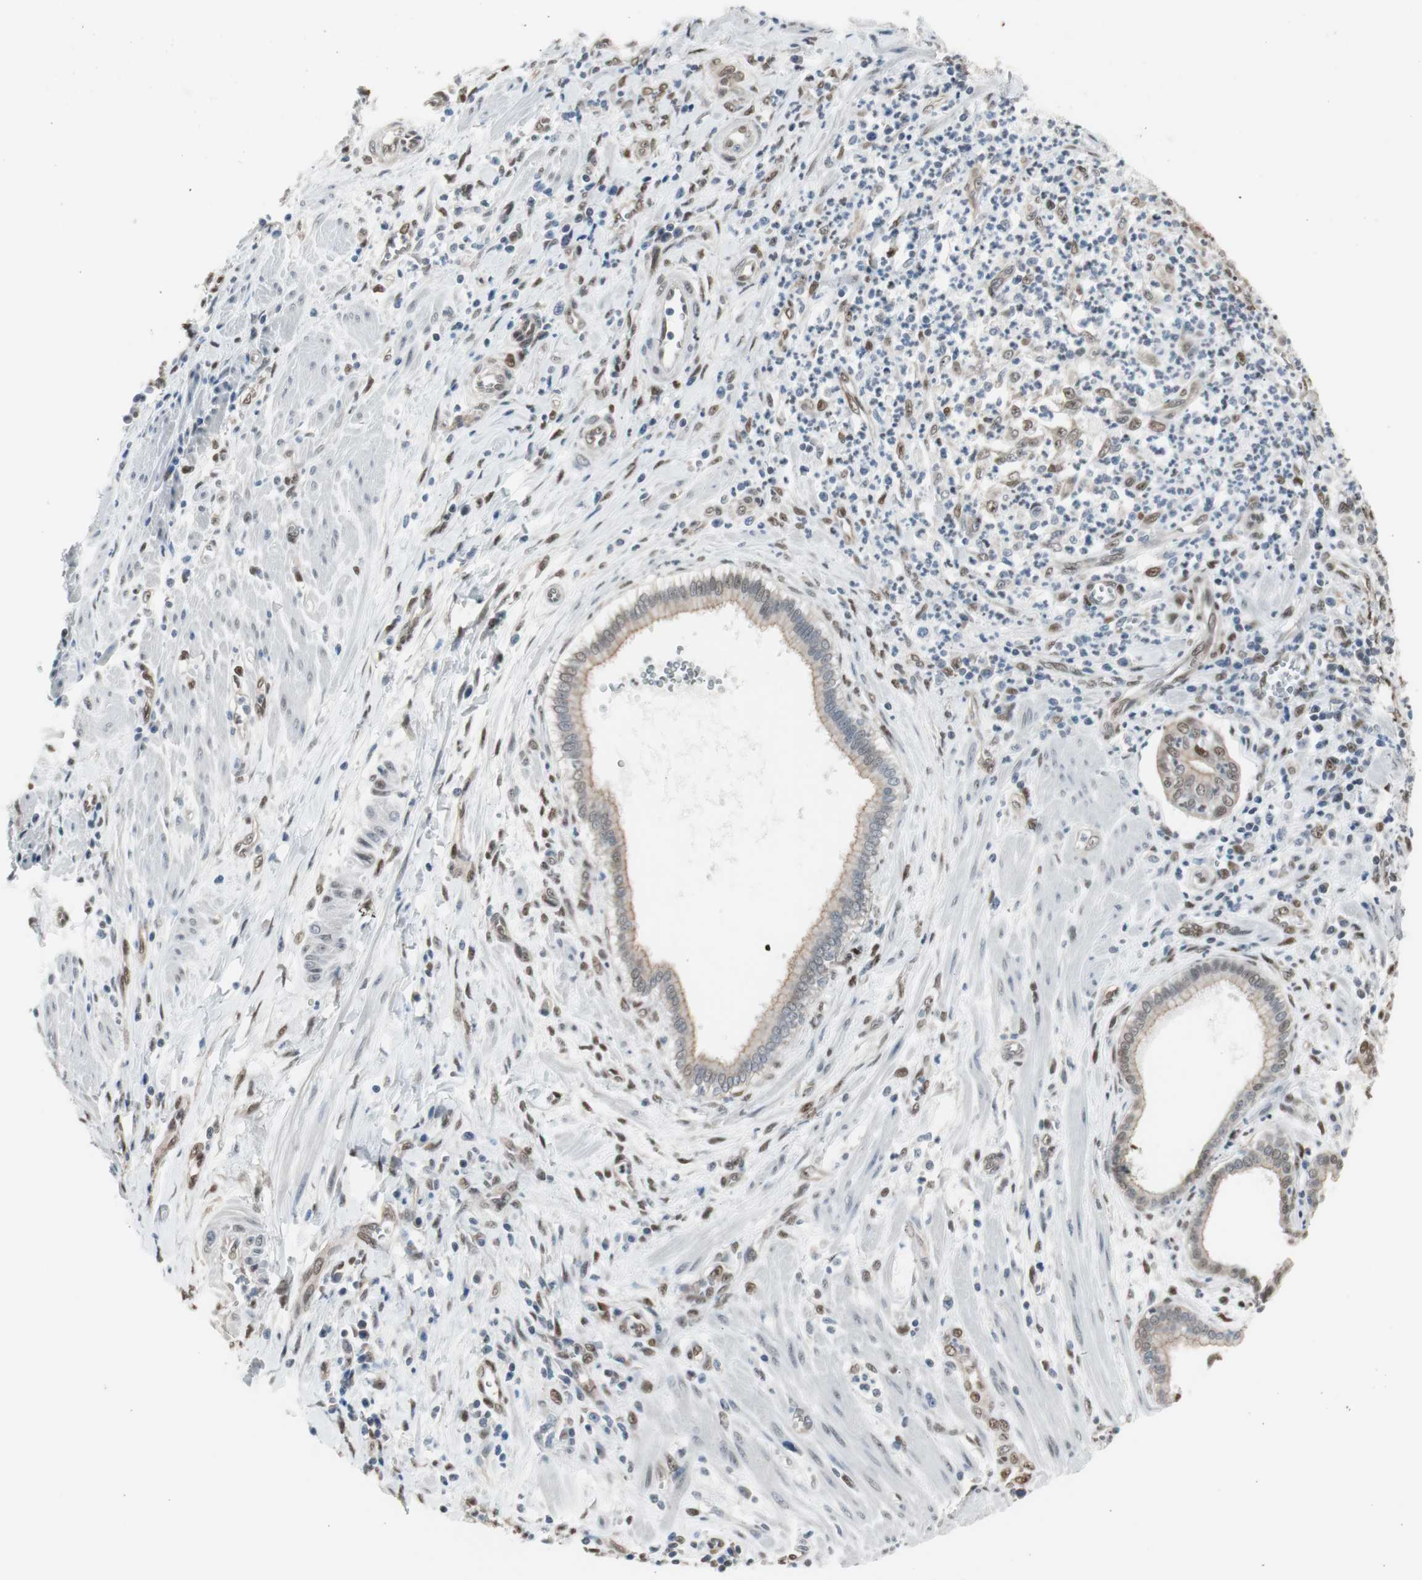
{"staining": {"intensity": "weak", "quantity": ">75%", "location": "cytoplasmic/membranous"}, "tissue": "pancreatic cancer", "cell_type": "Tumor cells", "image_type": "cancer", "snomed": [{"axis": "morphology", "description": "Normal tissue, NOS"}, {"axis": "topography", "description": "Lymph node"}], "caption": "About >75% of tumor cells in human pancreatic cancer reveal weak cytoplasmic/membranous protein positivity as visualized by brown immunohistochemical staining.", "gene": "PML", "patient": {"sex": "male", "age": 50}}